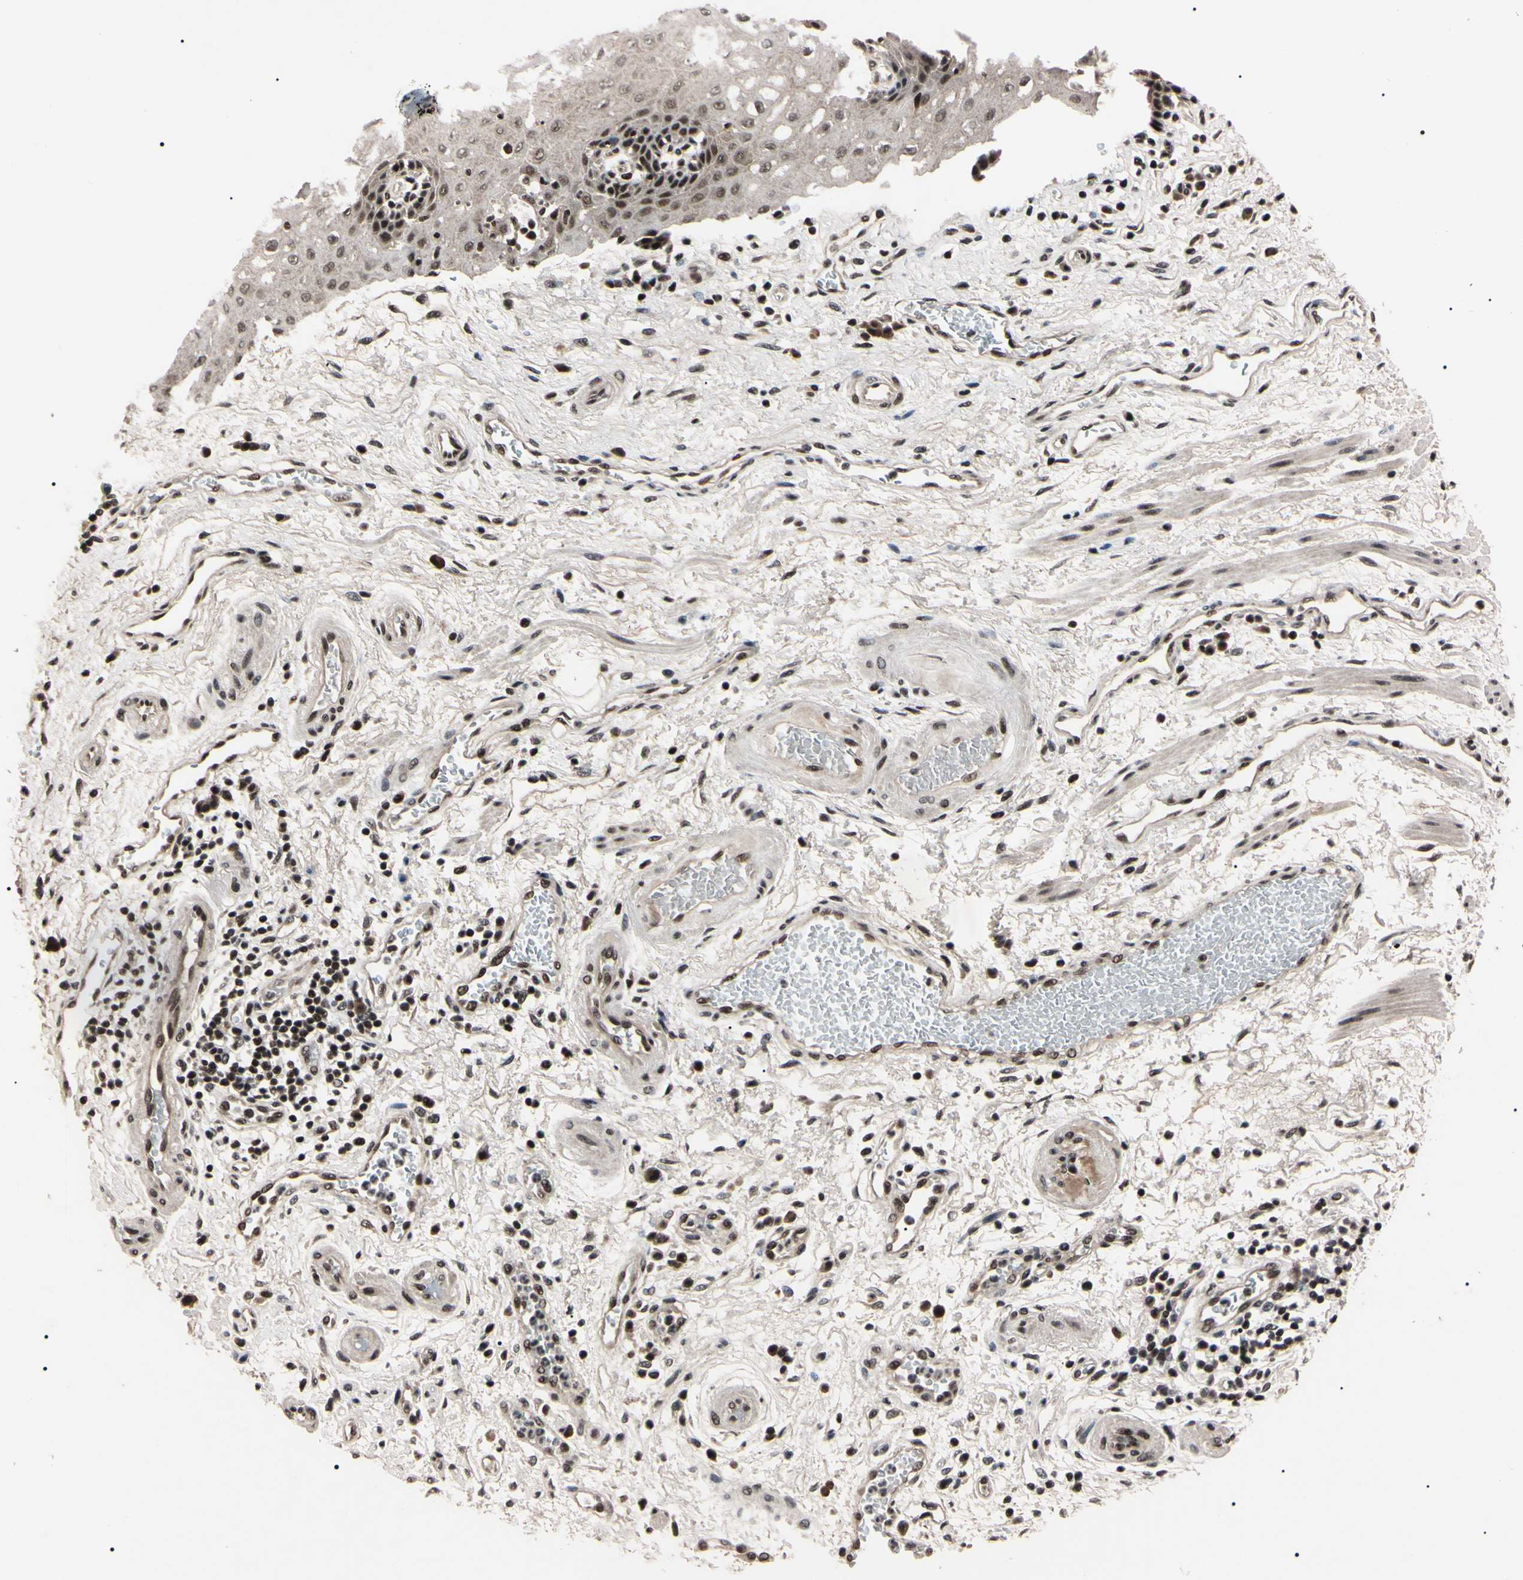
{"staining": {"intensity": "moderate", "quantity": "25%-75%", "location": "cytoplasmic/membranous,nuclear"}, "tissue": "esophagus", "cell_type": "Squamous epithelial cells", "image_type": "normal", "snomed": [{"axis": "morphology", "description": "Normal tissue, NOS"}, {"axis": "topography", "description": "Esophagus"}], "caption": "High-power microscopy captured an immunohistochemistry histopathology image of benign esophagus, revealing moderate cytoplasmic/membranous,nuclear staining in approximately 25%-75% of squamous epithelial cells. The staining is performed using DAB (3,3'-diaminobenzidine) brown chromogen to label protein expression. The nuclei are counter-stained blue using hematoxylin.", "gene": "YY1", "patient": {"sex": "male", "age": 54}}